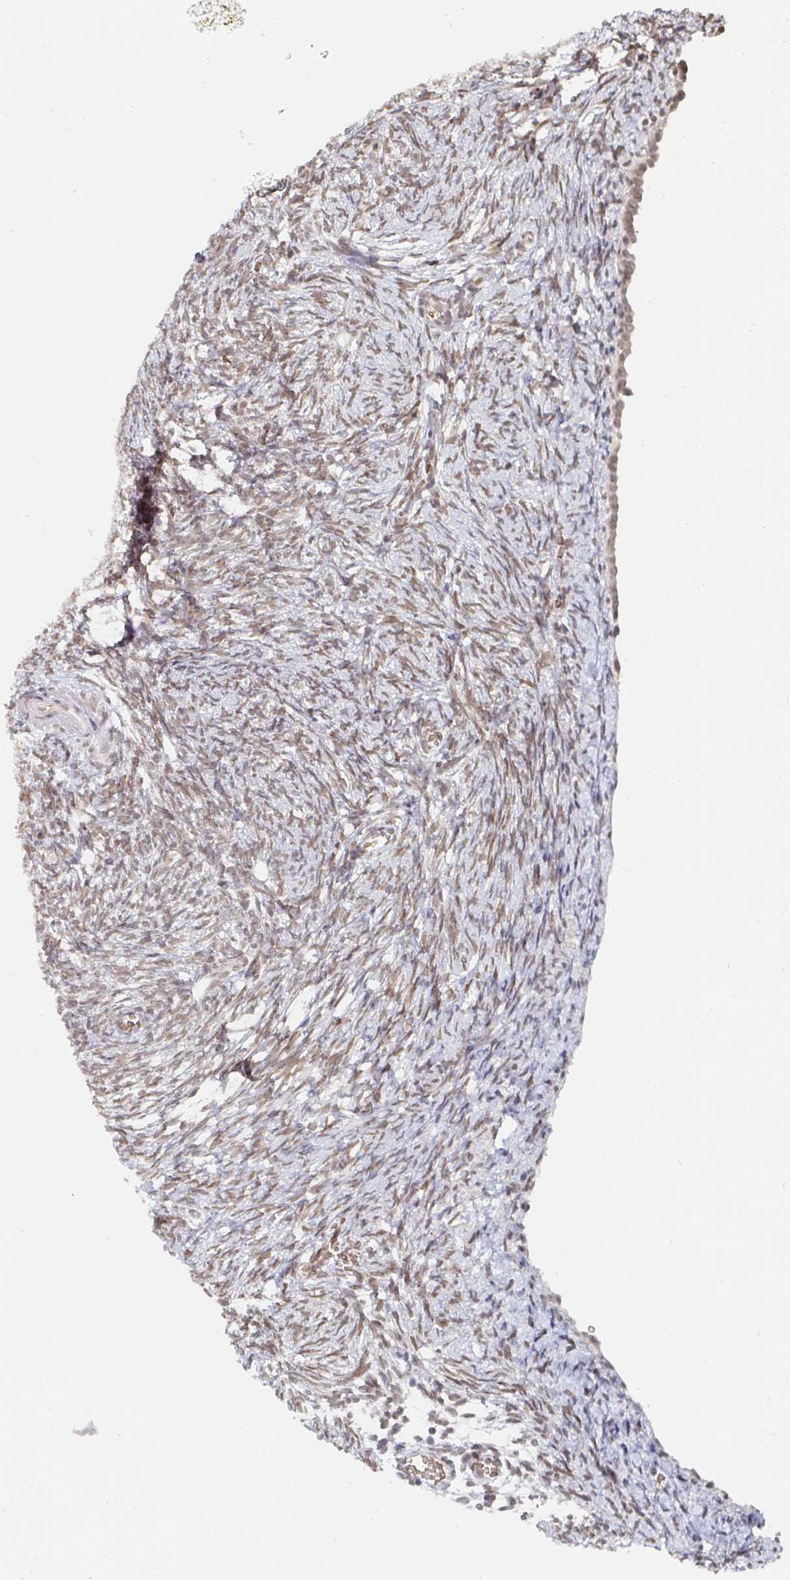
{"staining": {"intensity": "moderate", "quantity": ">75%", "location": "cytoplasmic/membranous"}, "tissue": "ovary", "cell_type": "Follicle cells", "image_type": "normal", "snomed": [{"axis": "morphology", "description": "Normal tissue, NOS"}, {"axis": "topography", "description": "Ovary"}], "caption": "IHC micrograph of unremarkable ovary stained for a protein (brown), which shows medium levels of moderate cytoplasmic/membranous staining in approximately >75% of follicle cells.", "gene": "CHD2", "patient": {"sex": "female", "age": 41}}